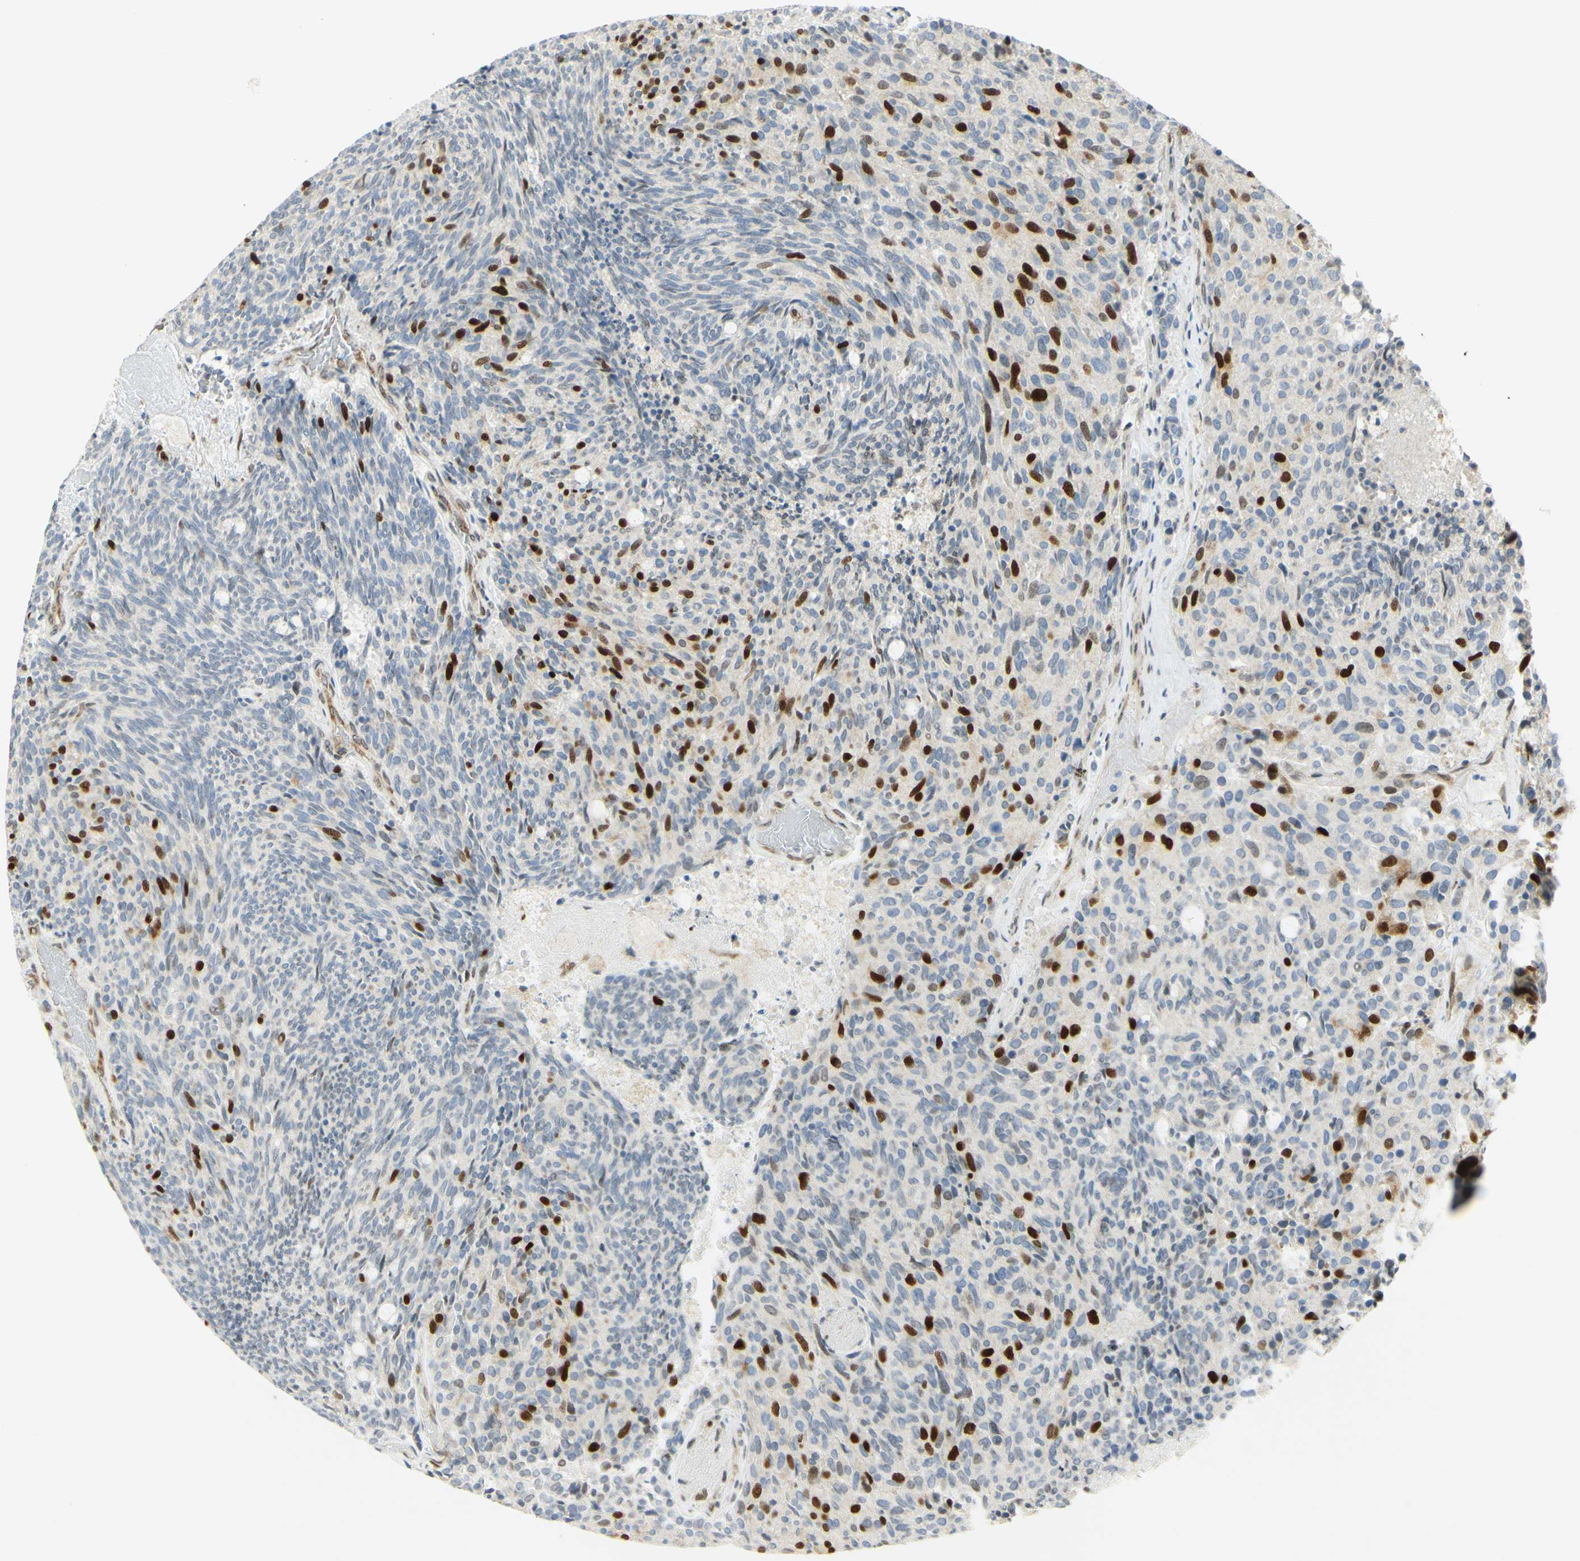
{"staining": {"intensity": "strong", "quantity": "25%-75%", "location": "nuclear"}, "tissue": "carcinoid", "cell_type": "Tumor cells", "image_type": "cancer", "snomed": [{"axis": "morphology", "description": "Carcinoid, malignant, NOS"}, {"axis": "topography", "description": "Pancreas"}], "caption": "Strong nuclear expression for a protein is present in approximately 25%-75% of tumor cells of carcinoid using immunohistochemistry (IHC).", "gene": "E2F1", "patient": {"sex": "female", "age": 54}}